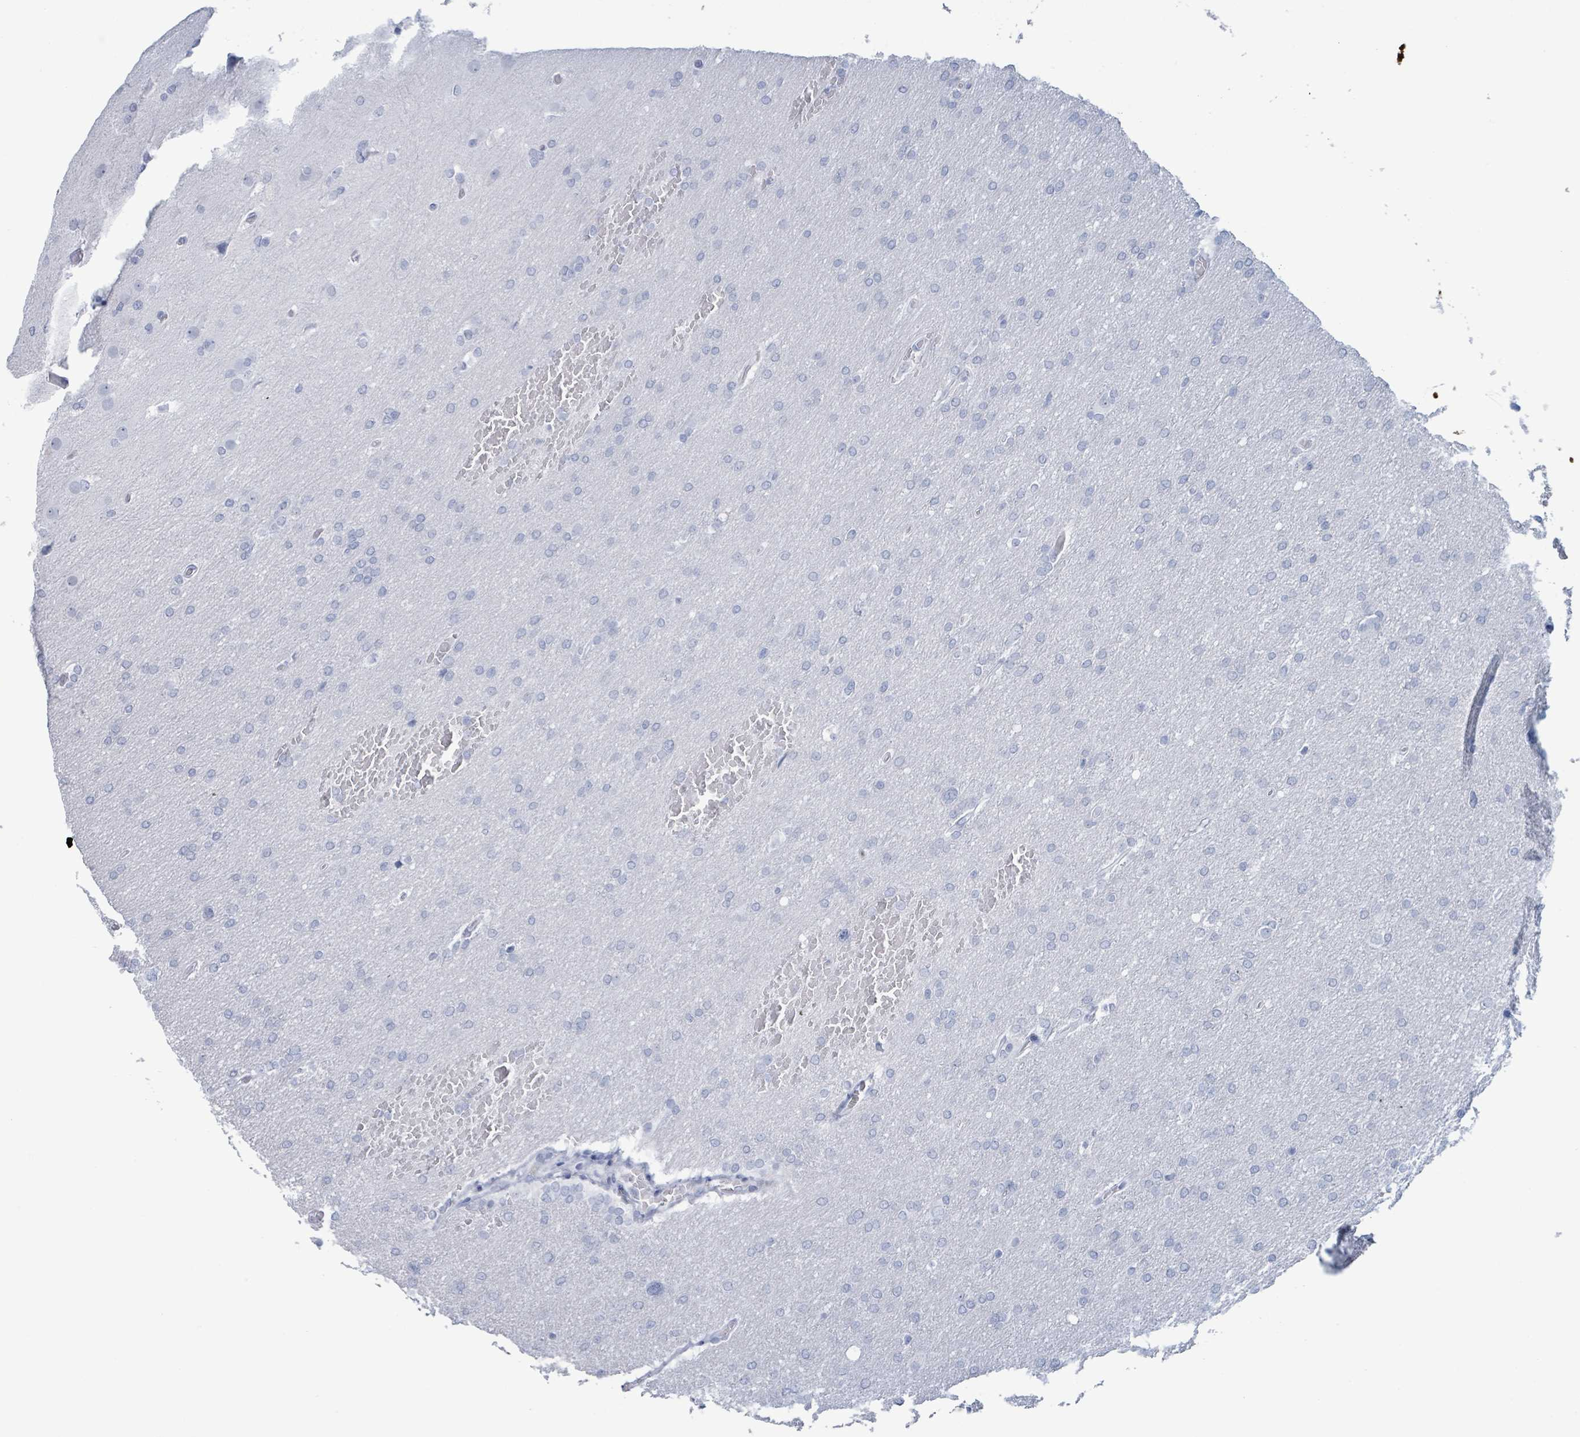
{"staining": {"intensity": "negative", "quantity": "none", "location": "none"}, "tissue": "glioma", "cell_type": "Tumor cells", "image_type": "cancer", "snomed": [{"axis": "morphology", "description": "Glioma, malignant, High grade"}, {"axis": "topography", "description": "Cerebral cortex"}], "caption": "IHC image of neoplastic tissue: malignant glioma (high-grade) stained with DAB (3,3'-diaminobenzidine) demonstrates no significant protein expression in tumor cells.", "gene": "KRT8", "patient": {"sex": "female", "age": 36}}